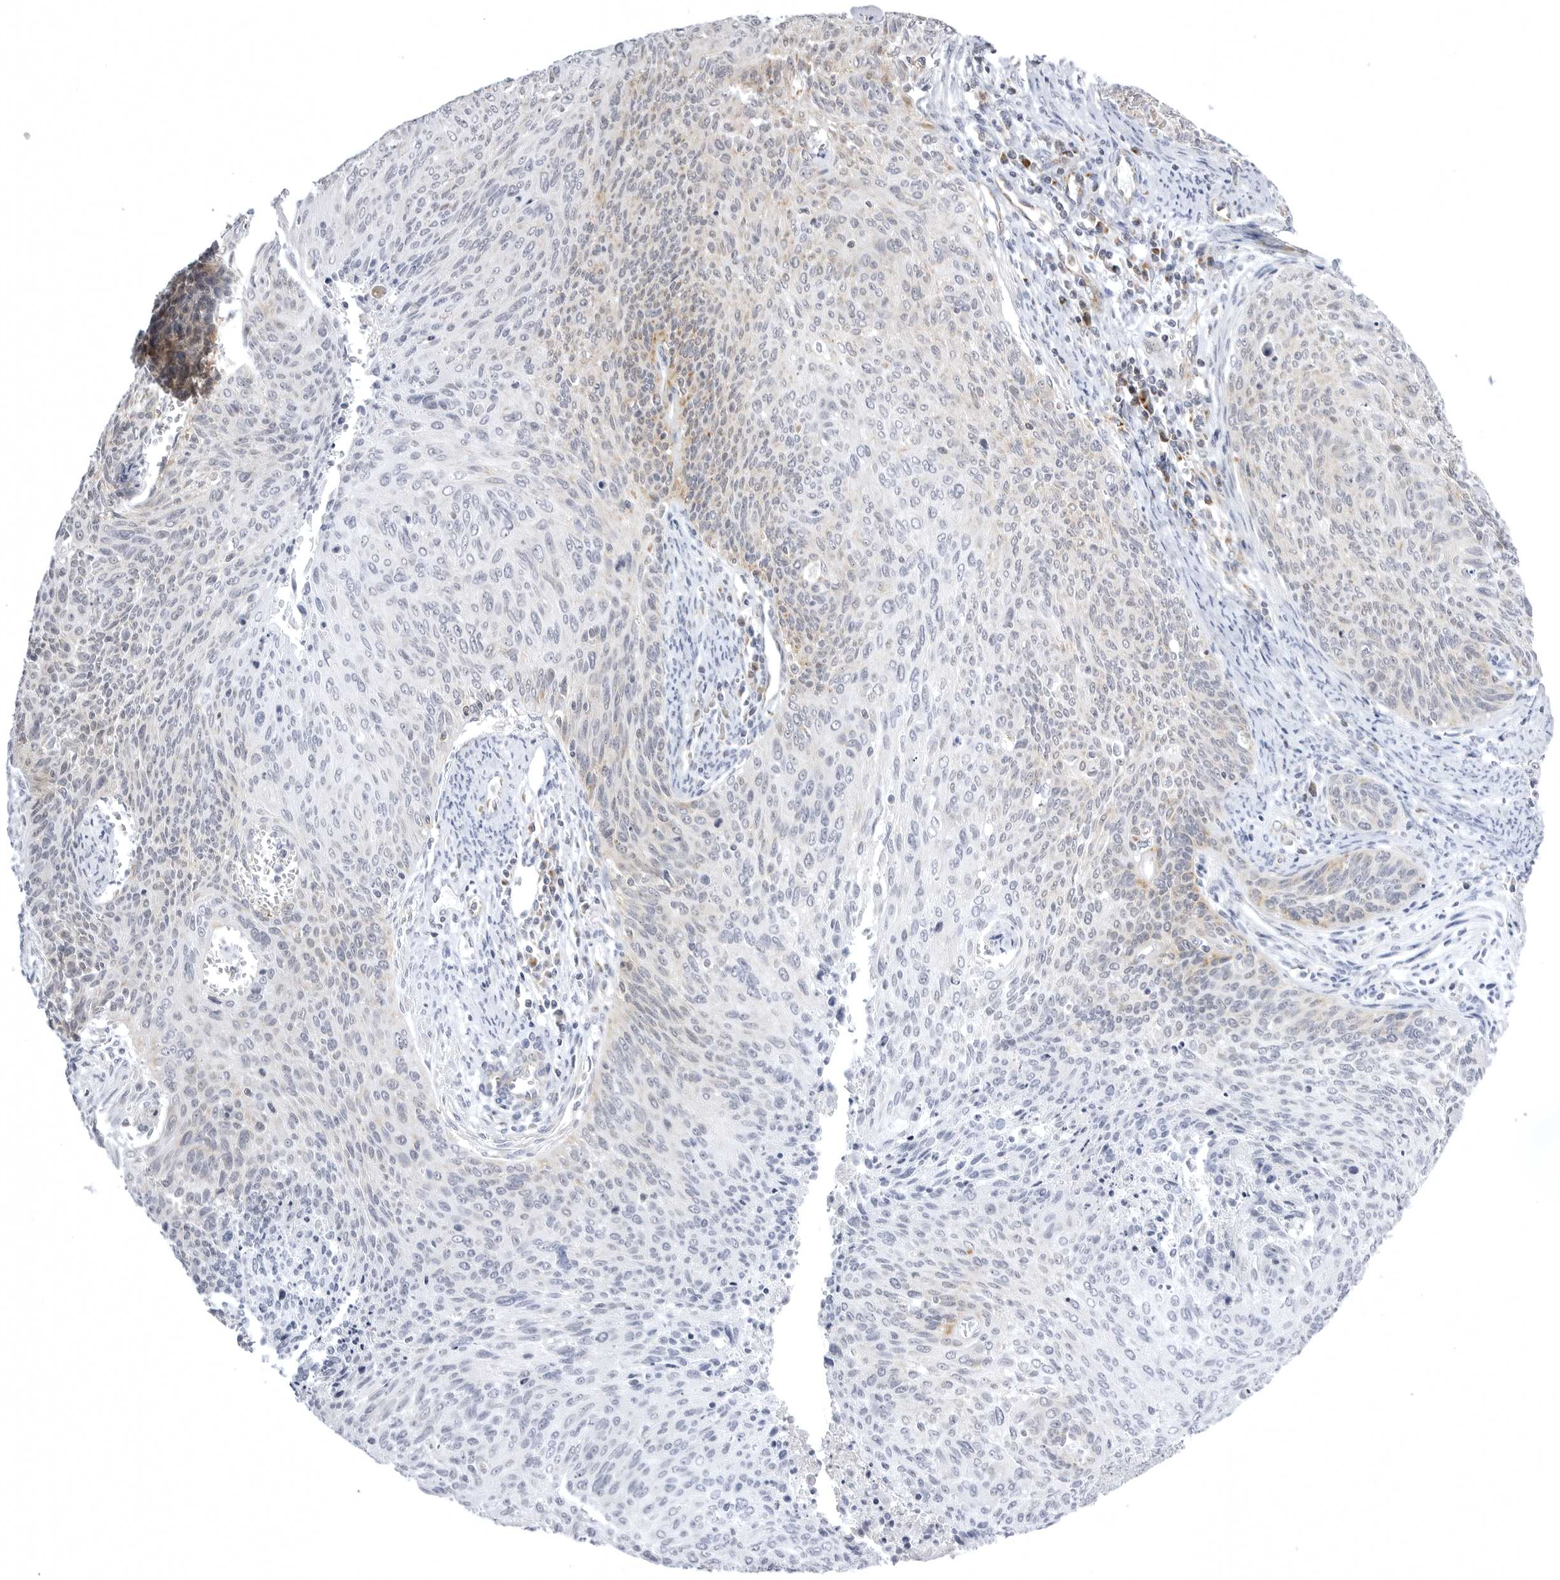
{"staining": {"intensity": "weak", "quantity": "<25%", "location": "cytoplasmic/membranous"}, "tissue": "cervical cancer", "cell_type": "Tumor cells", "image_type": "cancer", "snomed": [{"axis": "morphology", "description": "Squamous cell carcinoma, NOS"}, {"axis": "topography", "description": "Cervix"}], "caption": "A micrograph of human cervical cancer (squamous cell carcinoma) is negative for staining in tumor cells. The staining is performed using DAB brown chromogen with nuclei counter-stained in using hematoxylin.", "gene": "TUFM", "patient": {"sex": "female", "age": 55}}